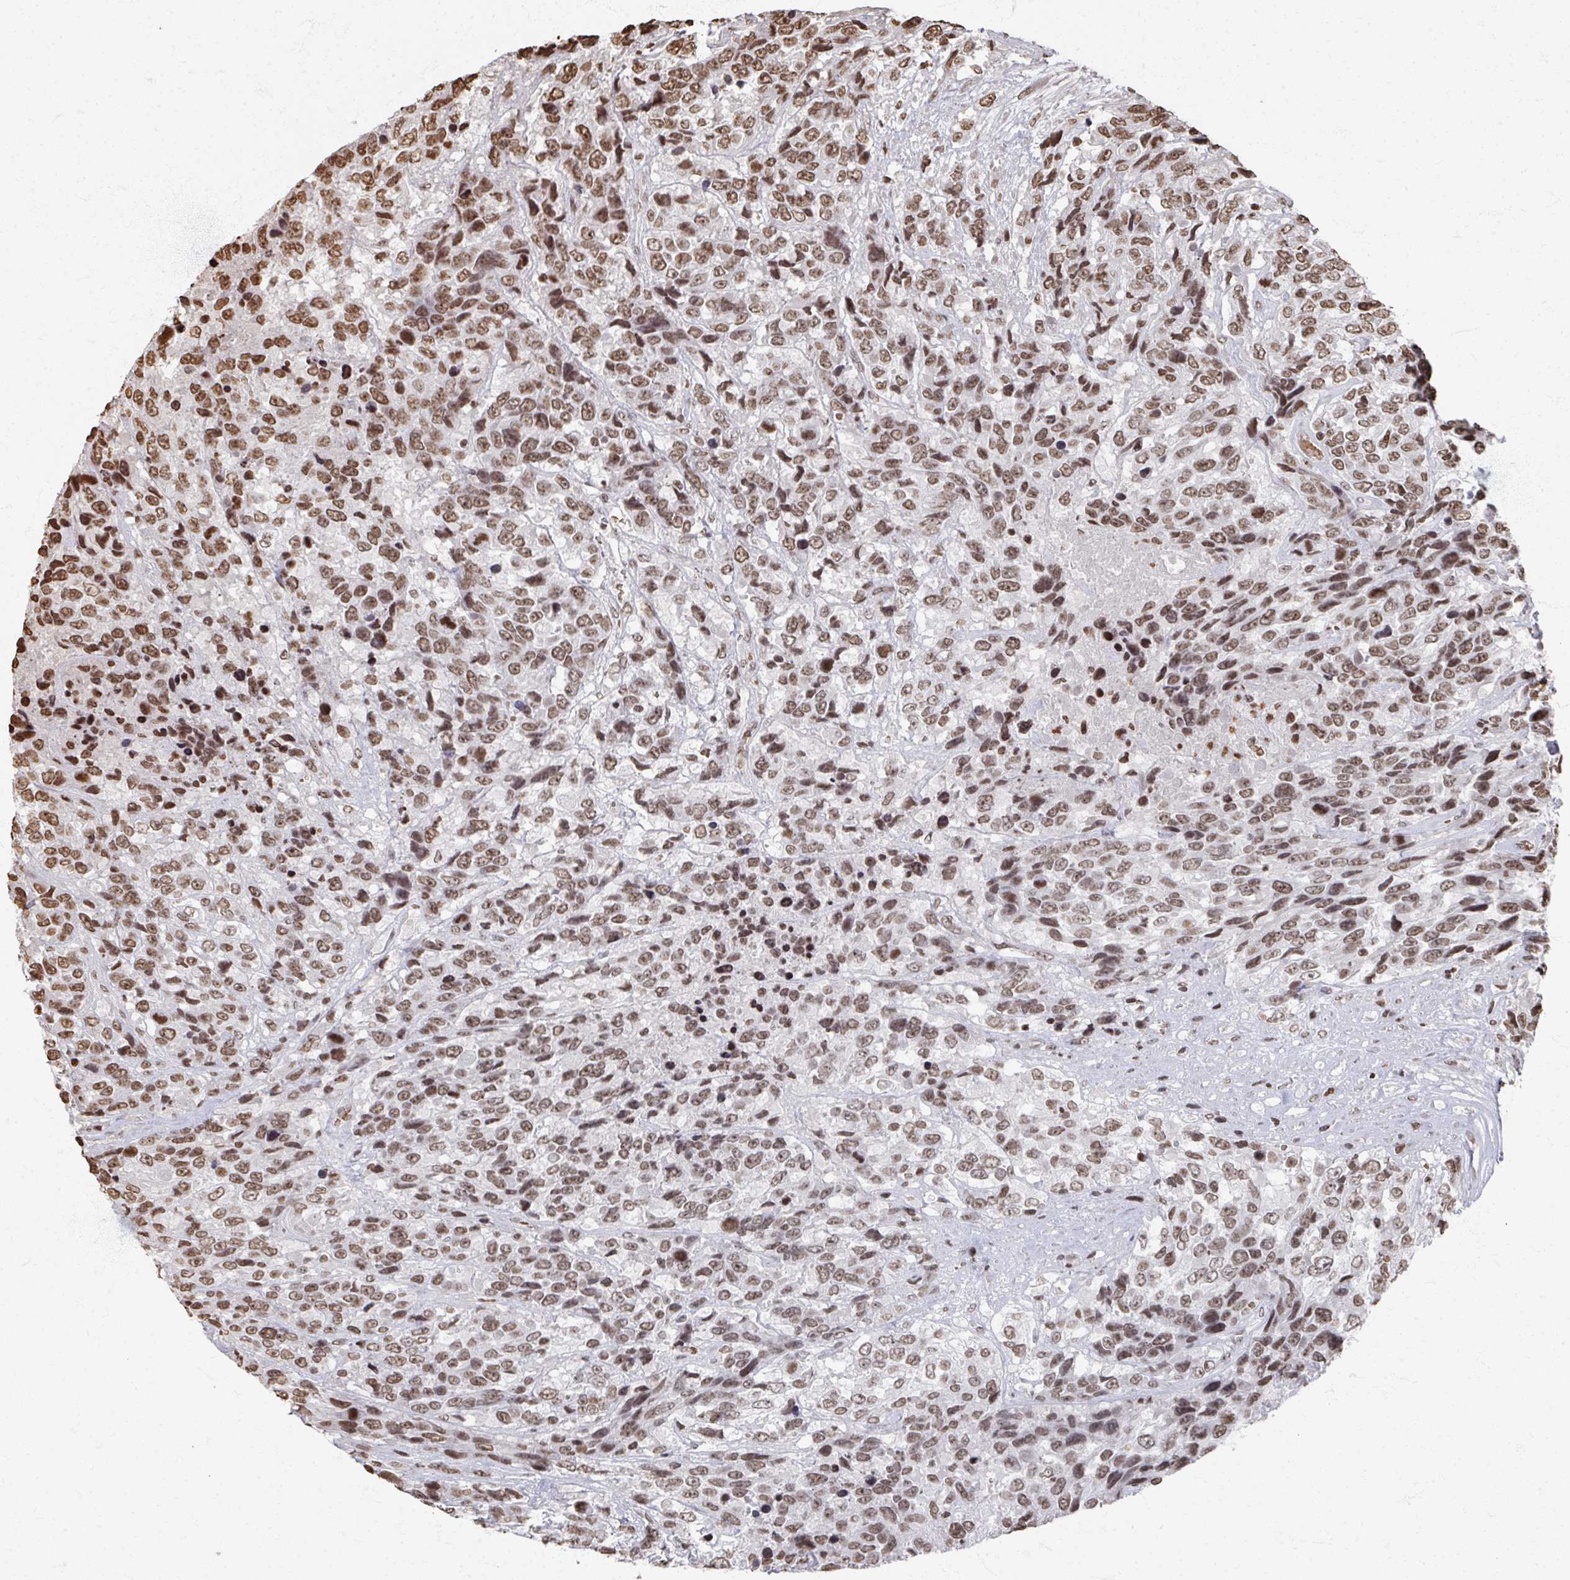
{"staining": {"intensity": "moderate", "quantity": ">75%", "location": "nuclear"}, "tissue": "urothelial cancer", "cell_type": "Tumor cells", "image_type": "cancer", "snomed": [{"axis": "morphology", "description": "Urothelial carcinoma, High grade"}, {"axis": "topography", "description": "Urinary bladder"}], "caption": "The photomicrograph exhibits immunohistochemical staining of urothelial carcinoma (high-grade). There is moderate nuclear positivity is present in approximately >75% of tumor cells.", "gene": "DCUN1D5", "patient": {"sex": "female", "age": 70}}